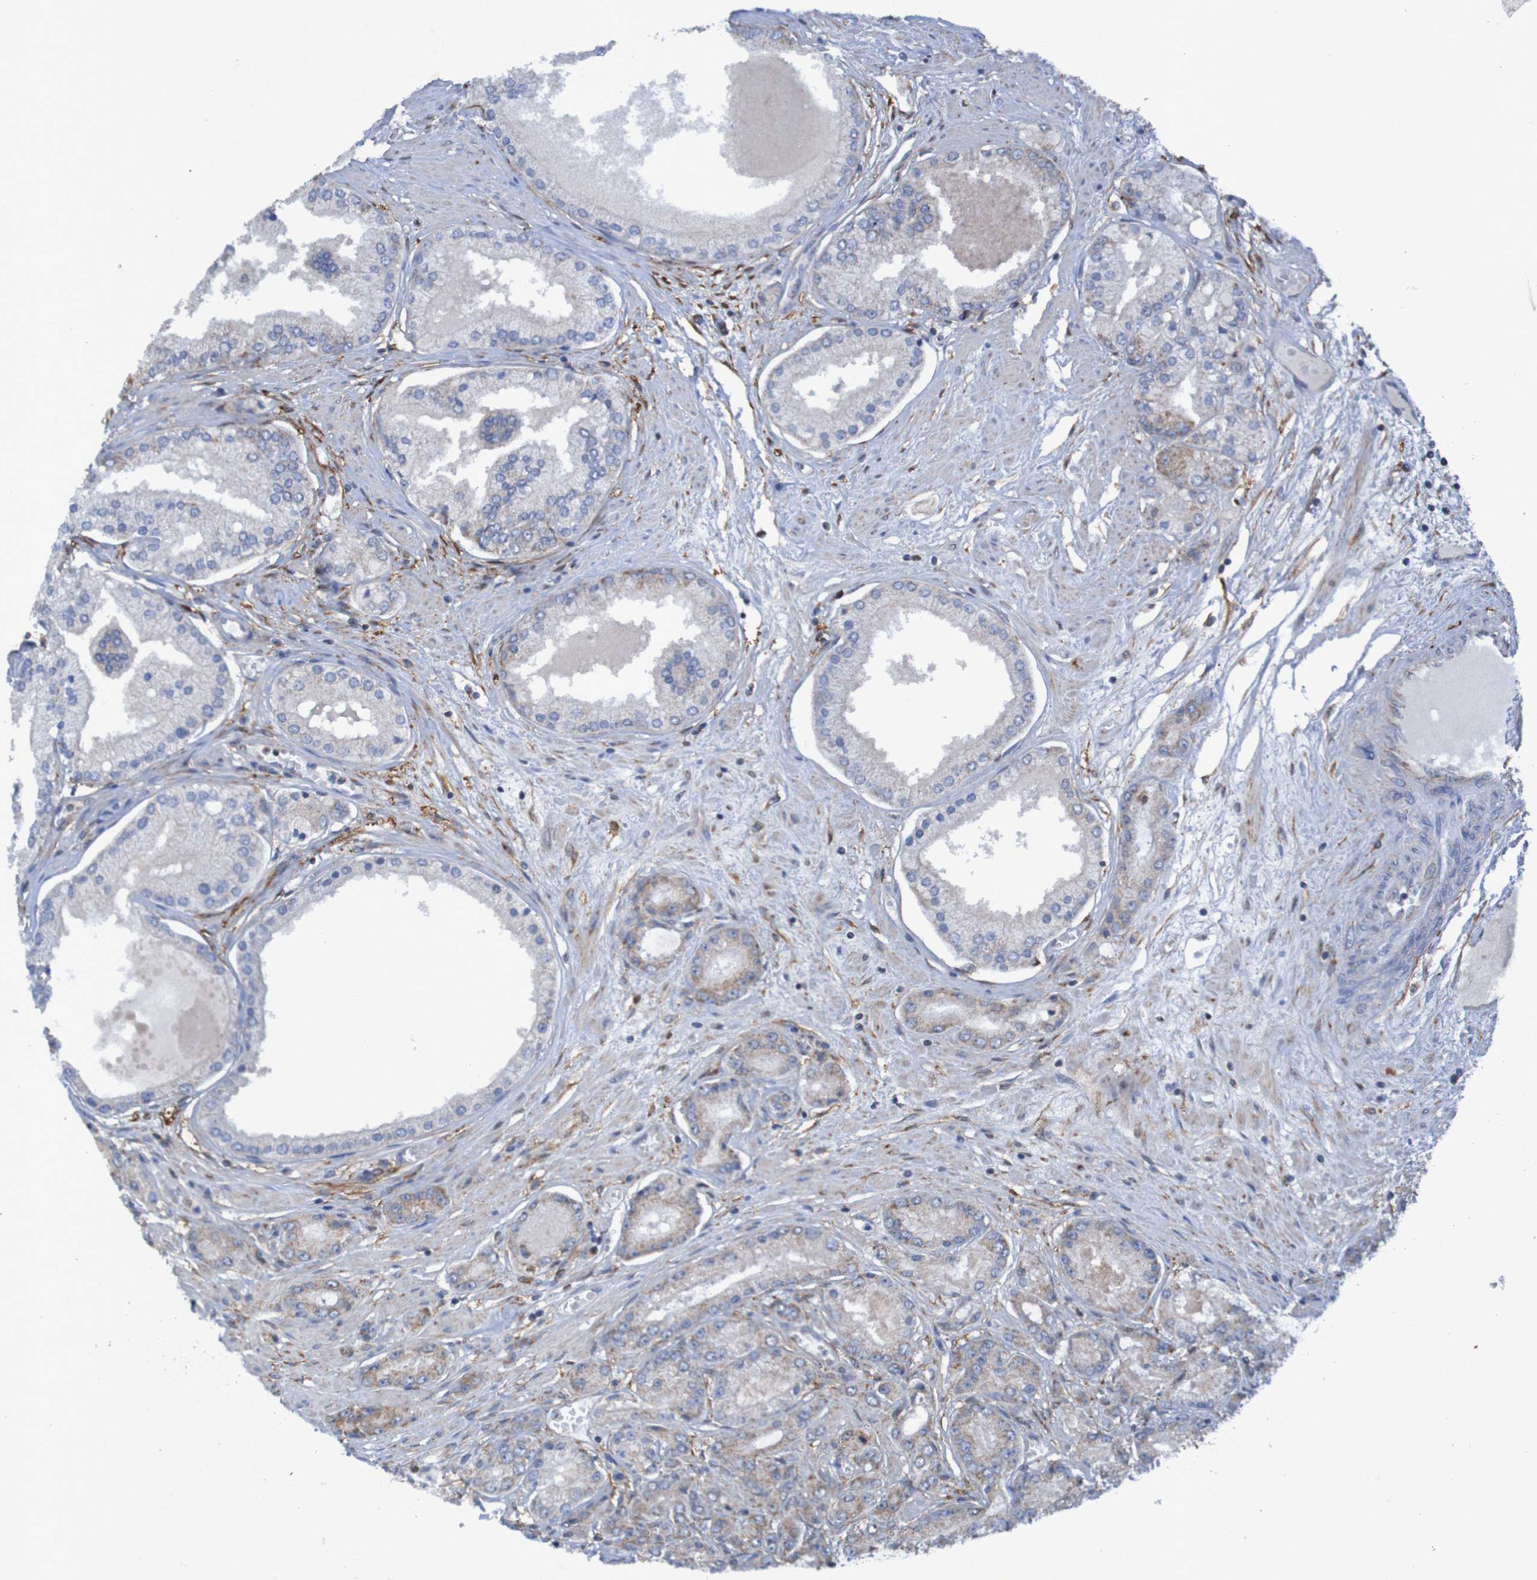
{"staining": {"intensity": "weak", "quantity": ">75%", "location": "cytoplasmic/membranous"}, "tissue": "prostate cancer", "cell_type": "Tumor cells", "image_type": "cancer", "snomed": [{"axis": "morphology", "description": "Adenocarcinoma, High grade"}, {"axis": "topography", "description": "Prostate"}], "caption": "Weak cytoplasmic/membranous protein positivity is appreciated in about >75% of tumor cells in prostate adenocarcinoma (high-grade). (brown staining indicates protein expression, while blue staining denotes nuclei).", "gene": "CCDC51", "patient": {"sex": "male", "age": 59}}